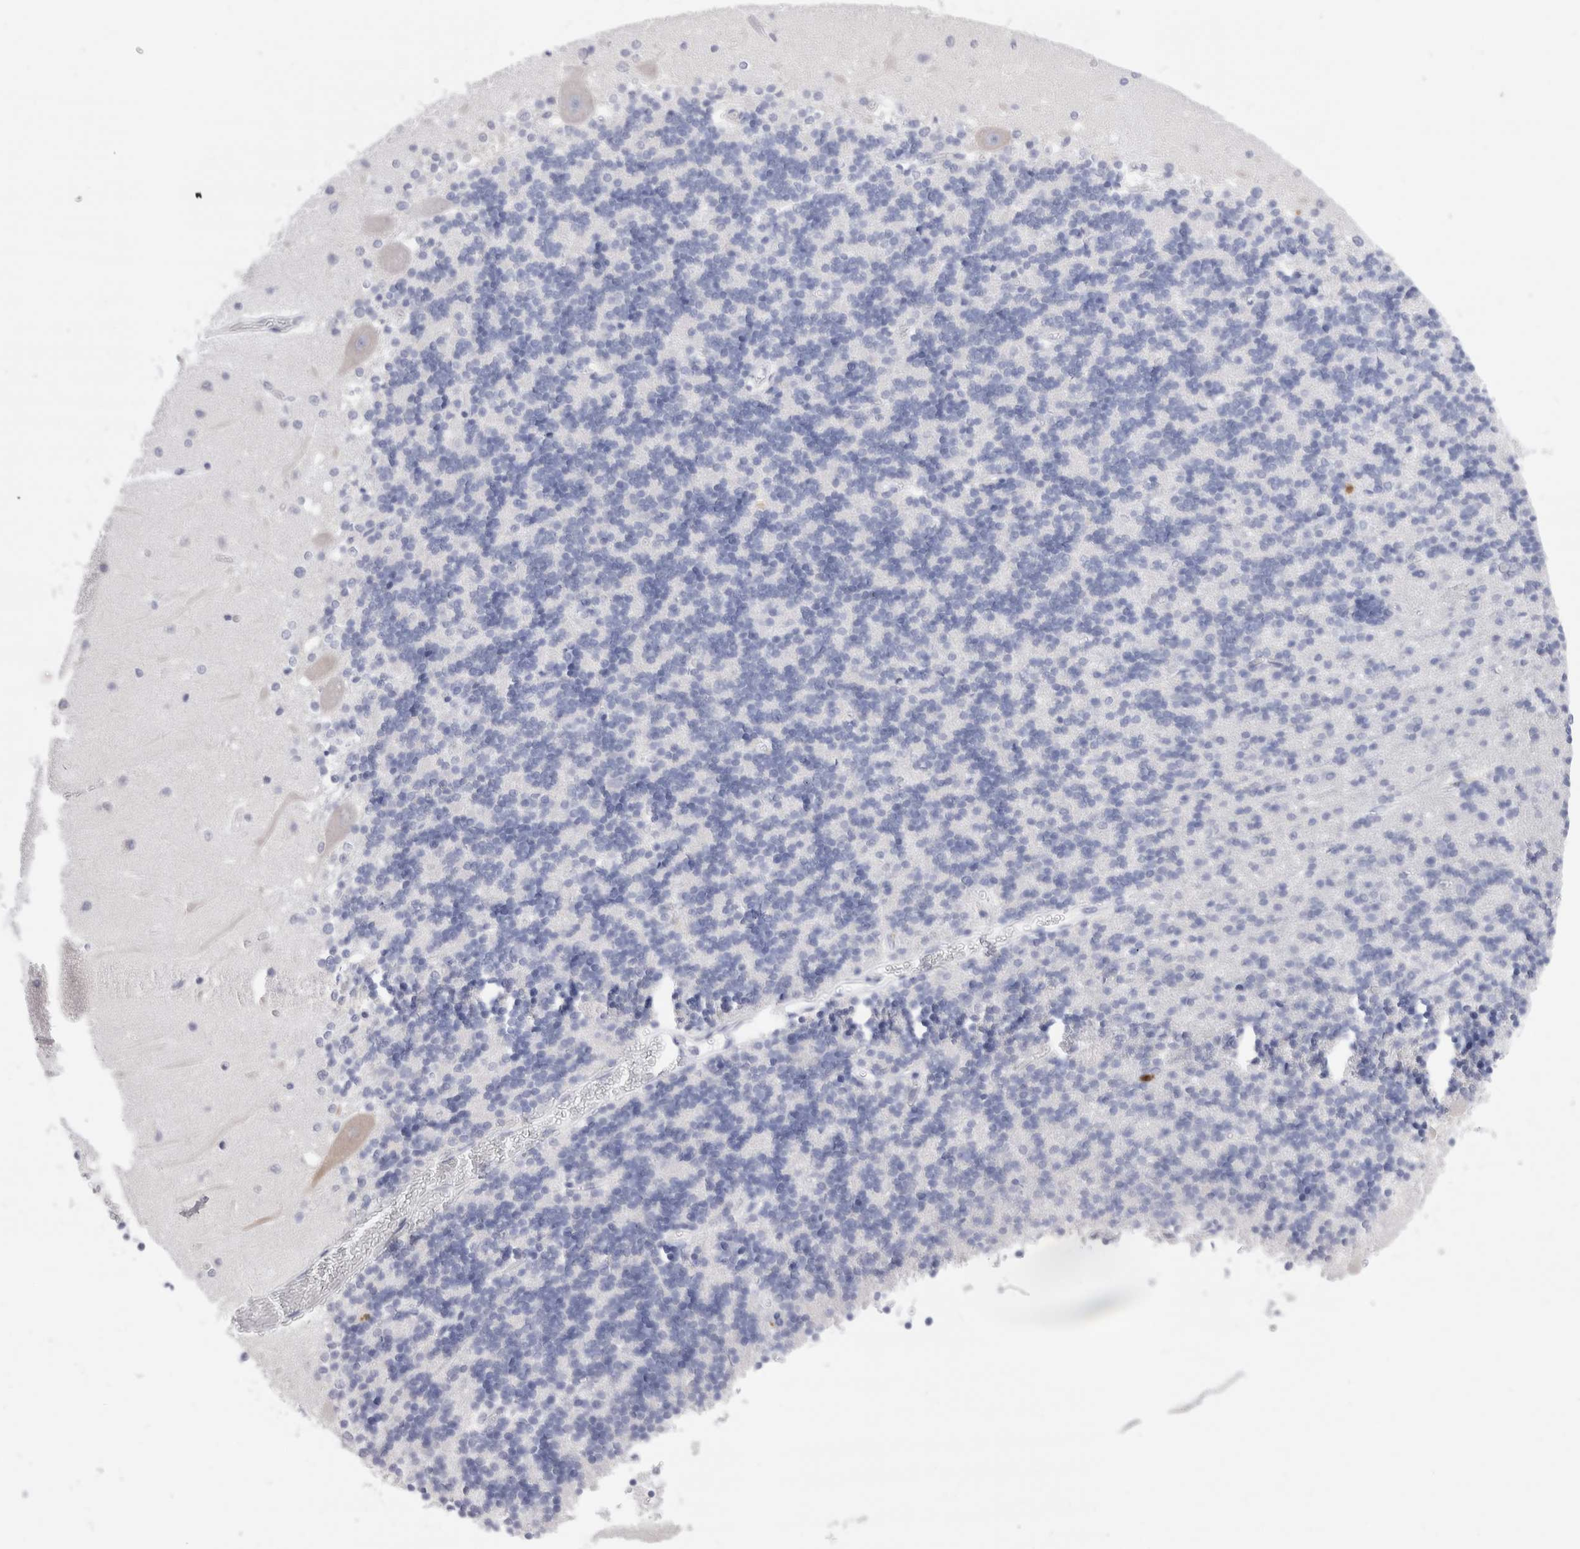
{"staining": {"intensity": "negative", "quantity": "none", "location": "none"}, "tissue": "cerebellum", "cell_type": "Cells in granular layer", "image_type": "normal", "snomed": [{"axis": "morphology", "description": "Normal tissue, NOS"}, {"axis": "topography", "description": "Cerebellum"}], "caption": "The photomicrograph demonstrates no significant positivity in cells in granular layer of cerebellum.", "gene": "SLC10A5", "patient": {"sex": "male", "age": 37}}